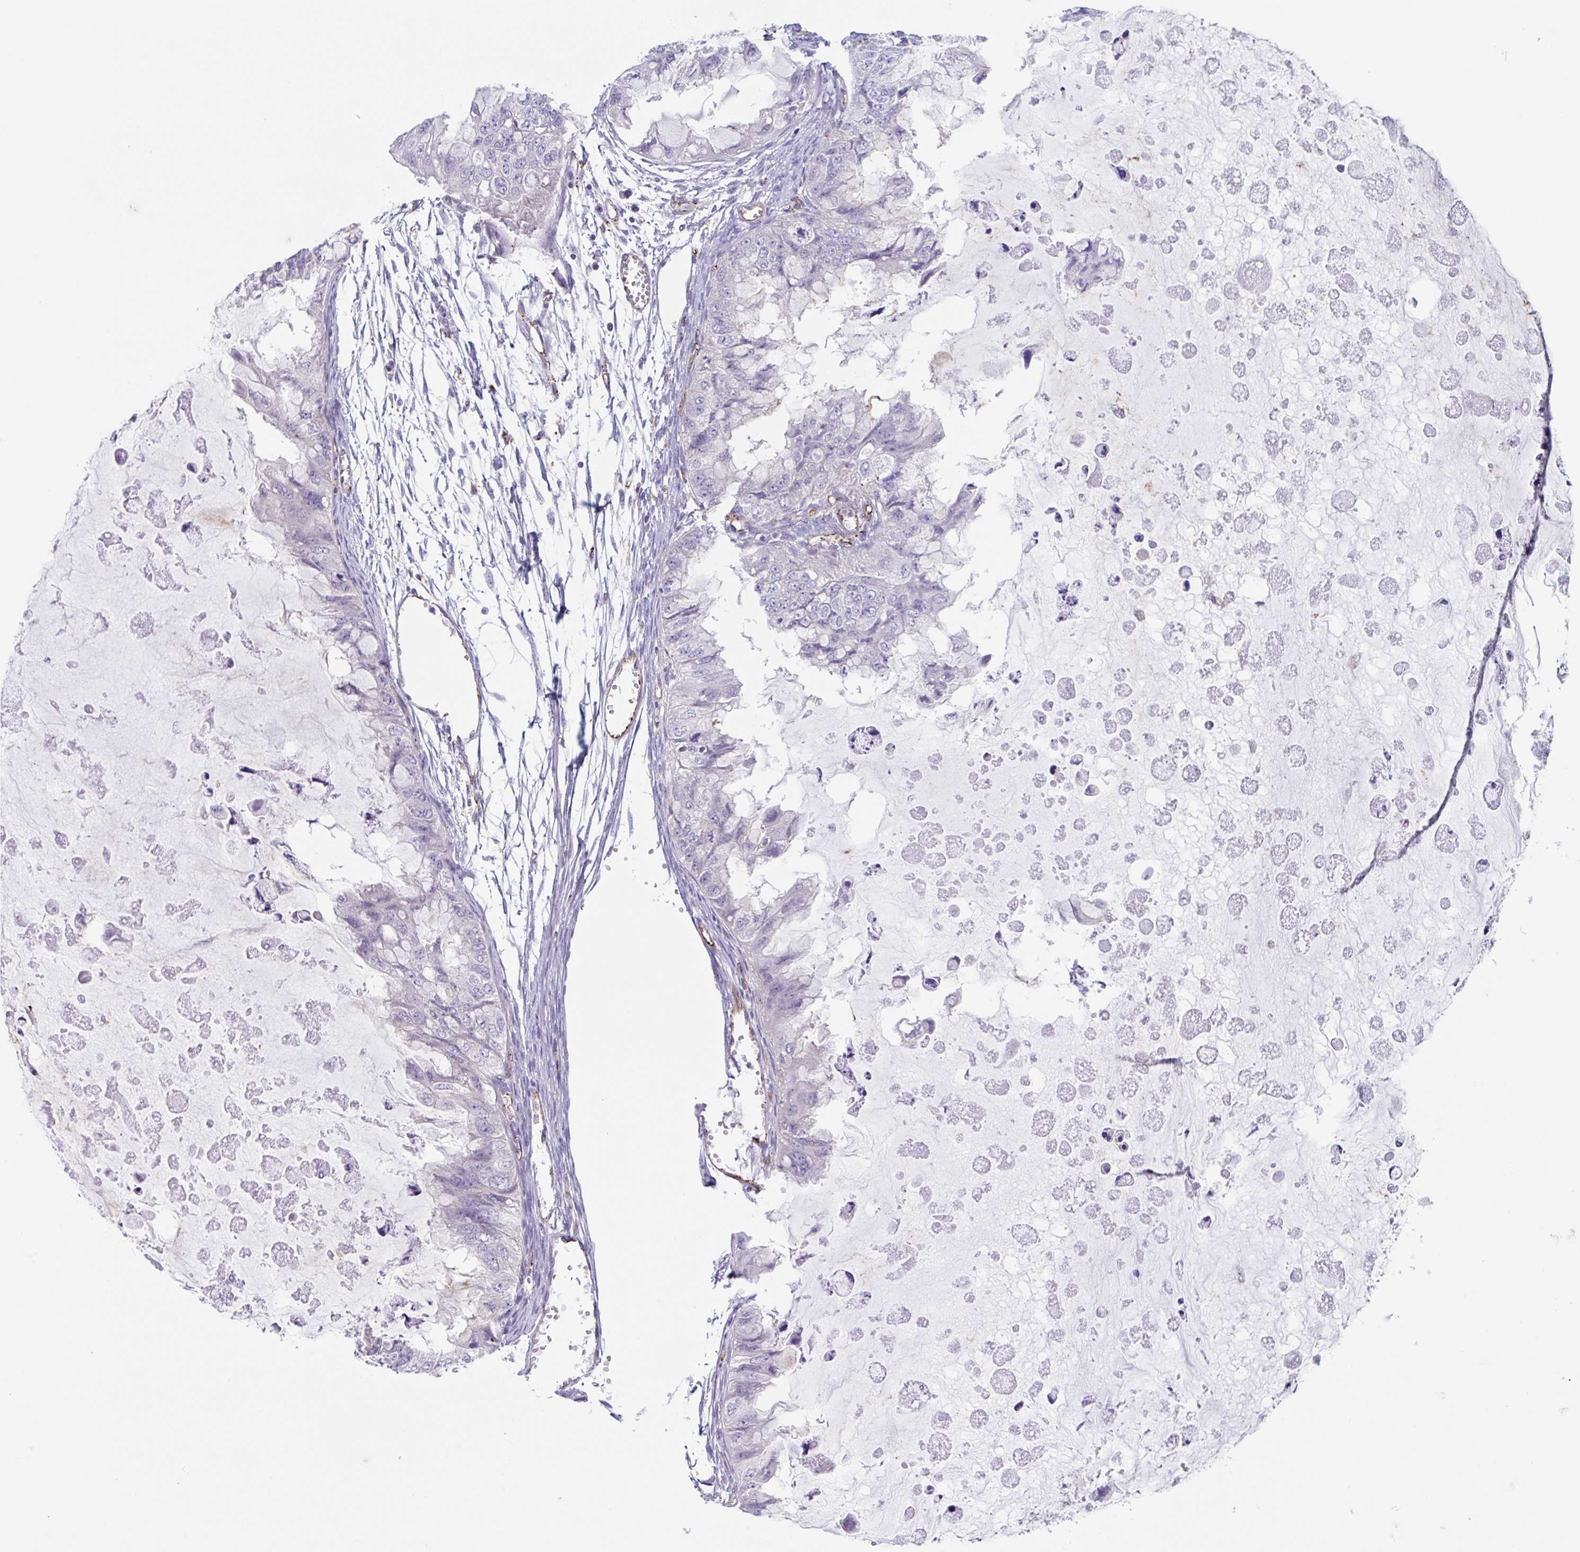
{"staining": {"intensity": "negative", "quantity": "none", "location": "none"}, "tissue": "ovarian cancer", "cell_type": "Tumor cells", "image_type": "cancer", "snomed": [{"axis": "morphology", "description": "Cystadenocarcinoma, mucinous, NOS"}, {"axis": "topography", "description": "Ovary"}], "caption": "Protein analysis of ovarian cancer exhibits no significant expression in tumor cells. (DAB (3,3'-diaminobenzidine) immunohistochemistry visualized using brightfield microscopy, high magnification).", "gene": "EHD4", "patient": {"sex": "female", "age": 72}}